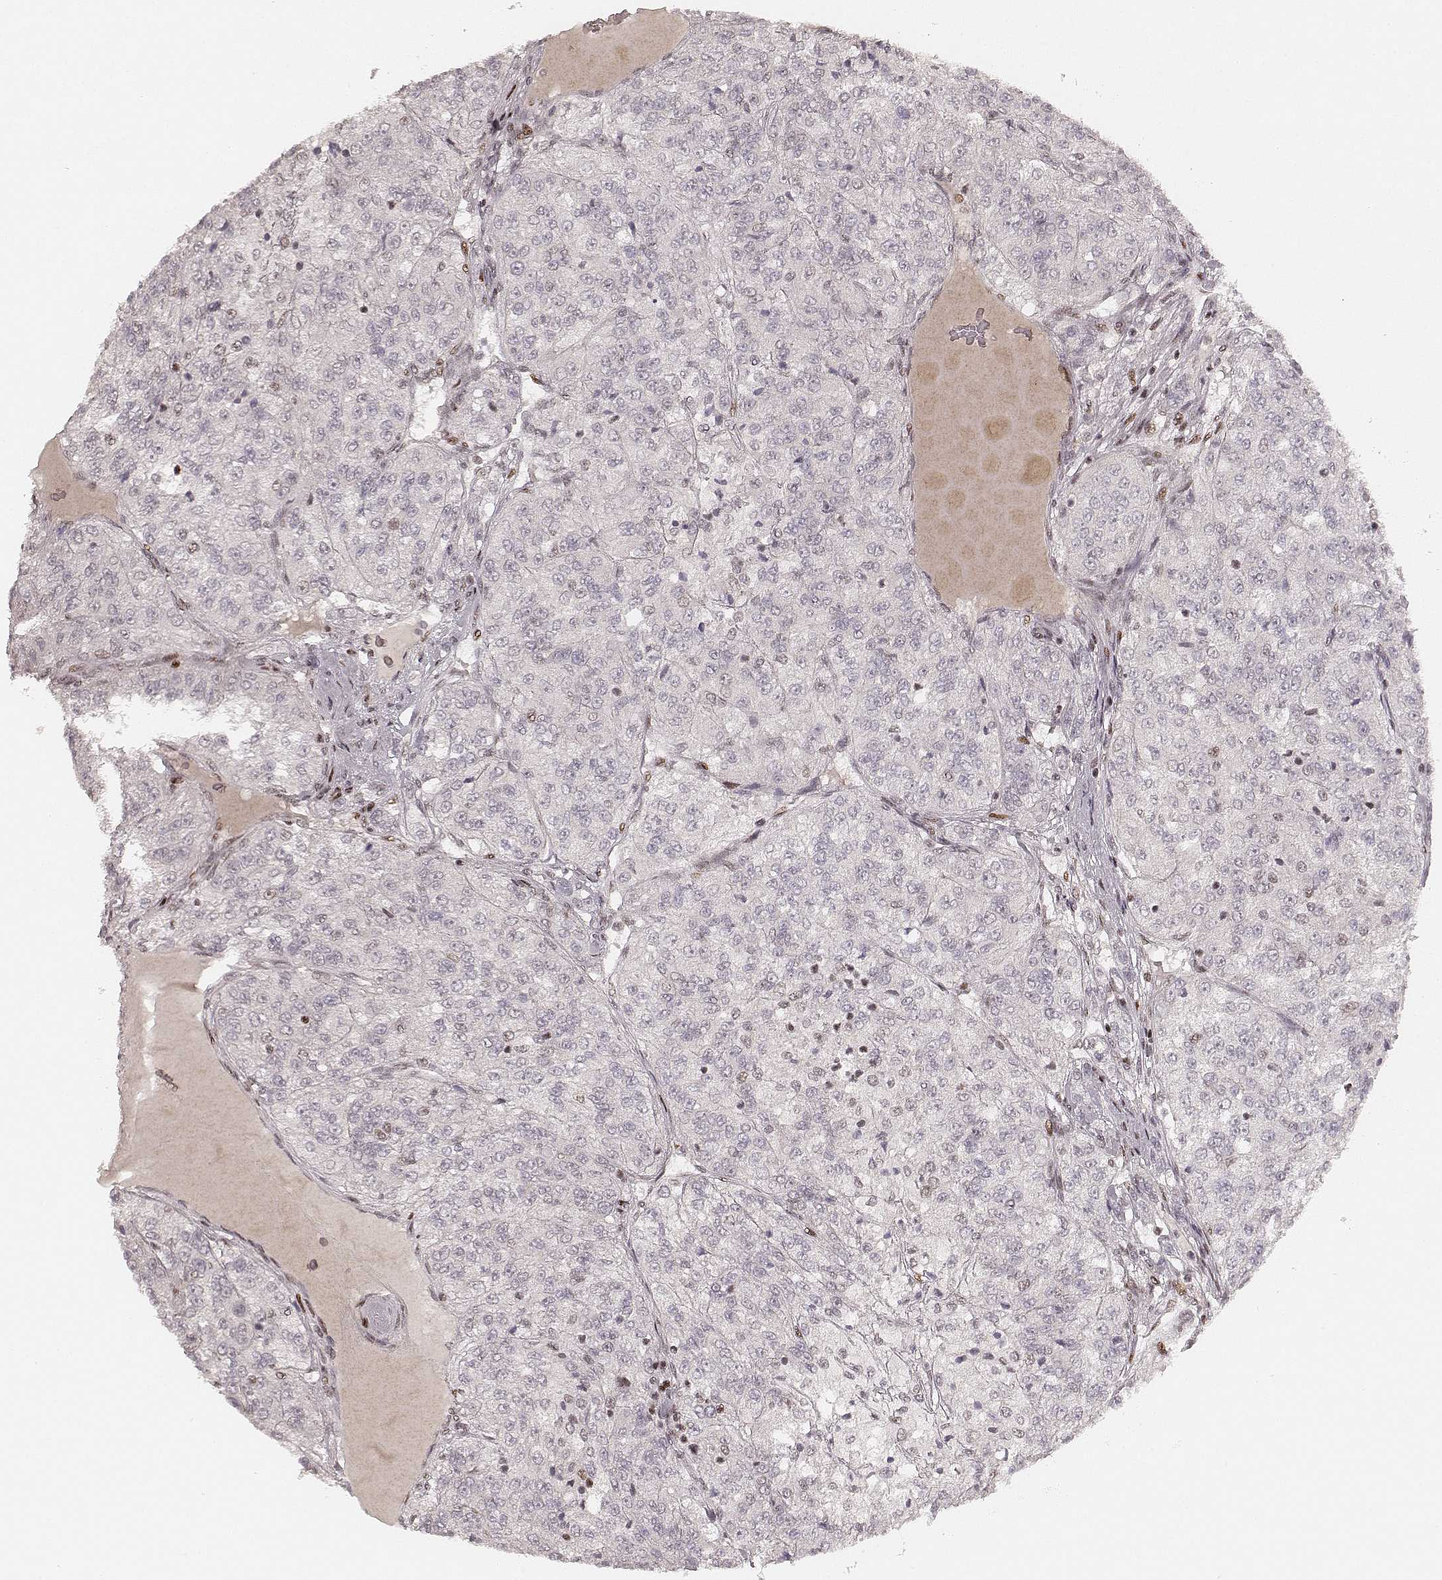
{"staining": {"intensity": "moderate", "quantity": "<25%", "location": "nuclear"}, "tissue": "renal cancer", "cell_type": "Tumor cells", "image_type": "cancer", "snomed": [{"axis": "morphology", "description": "Adenocarcinoma, NOS"}, {"axis": "topography", "description": "Kidney"}], "caption": "Moderate nuclear protein staining is seen in about <25% of tumor cells in adenocarcinoma (renal).", "gene": "HNRNPC", "patient": {"sex": "female", "age": 63}}